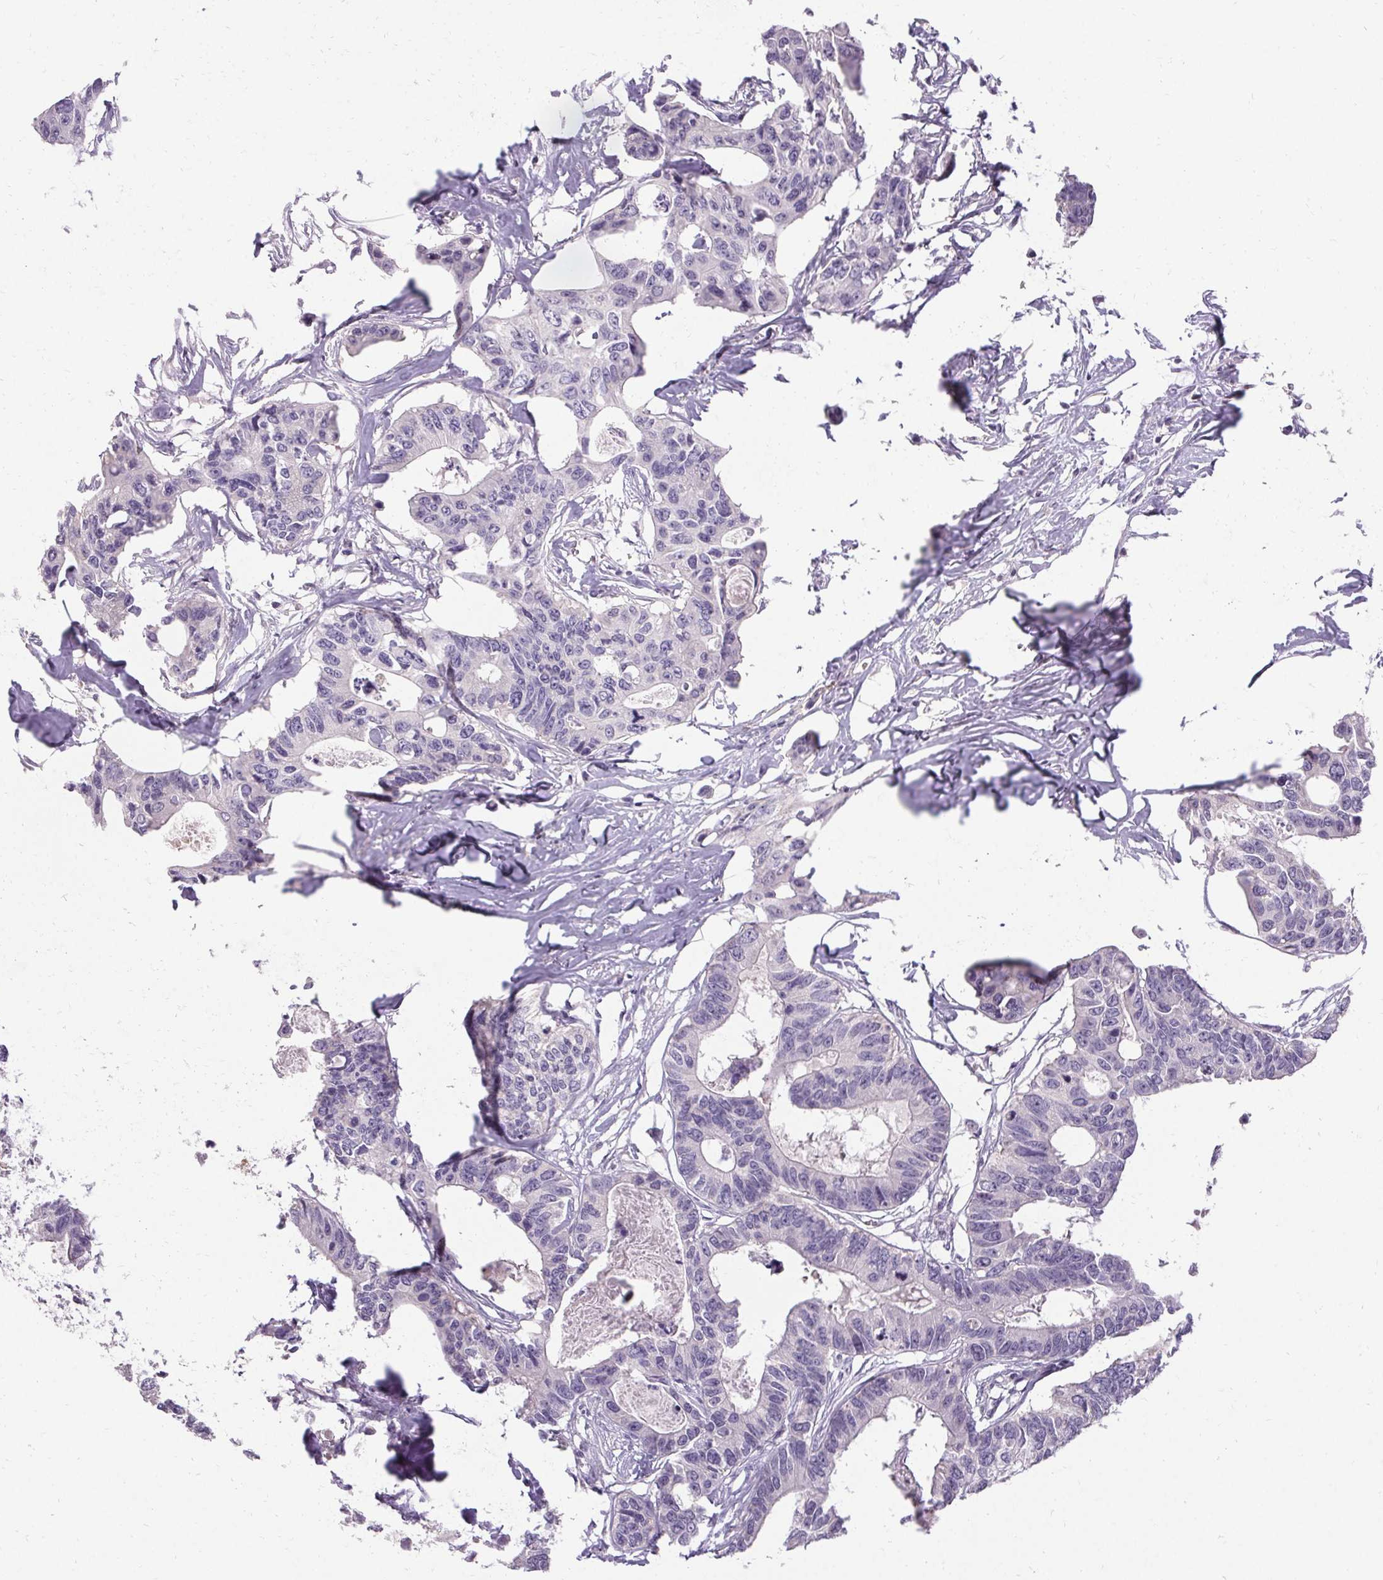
{"staining": {"intensity": "negative", "quantity": "none", "location": "none"}, "tissue": "colorectal cancer", "cell_type": "Tumor cells", "image_type": "cancer", "snomed": [{"axis": "morphology", "description": "Adenocarcinoma, NOS"}, {"axis": "topography", "description": "Rectum"}], "caption": "Image shows no significant protein positivity in tumor cells of adenocarcinoma (colorectal).", "gene": "HSD17B3", "patient": {"sex": "male", "age": 57}}